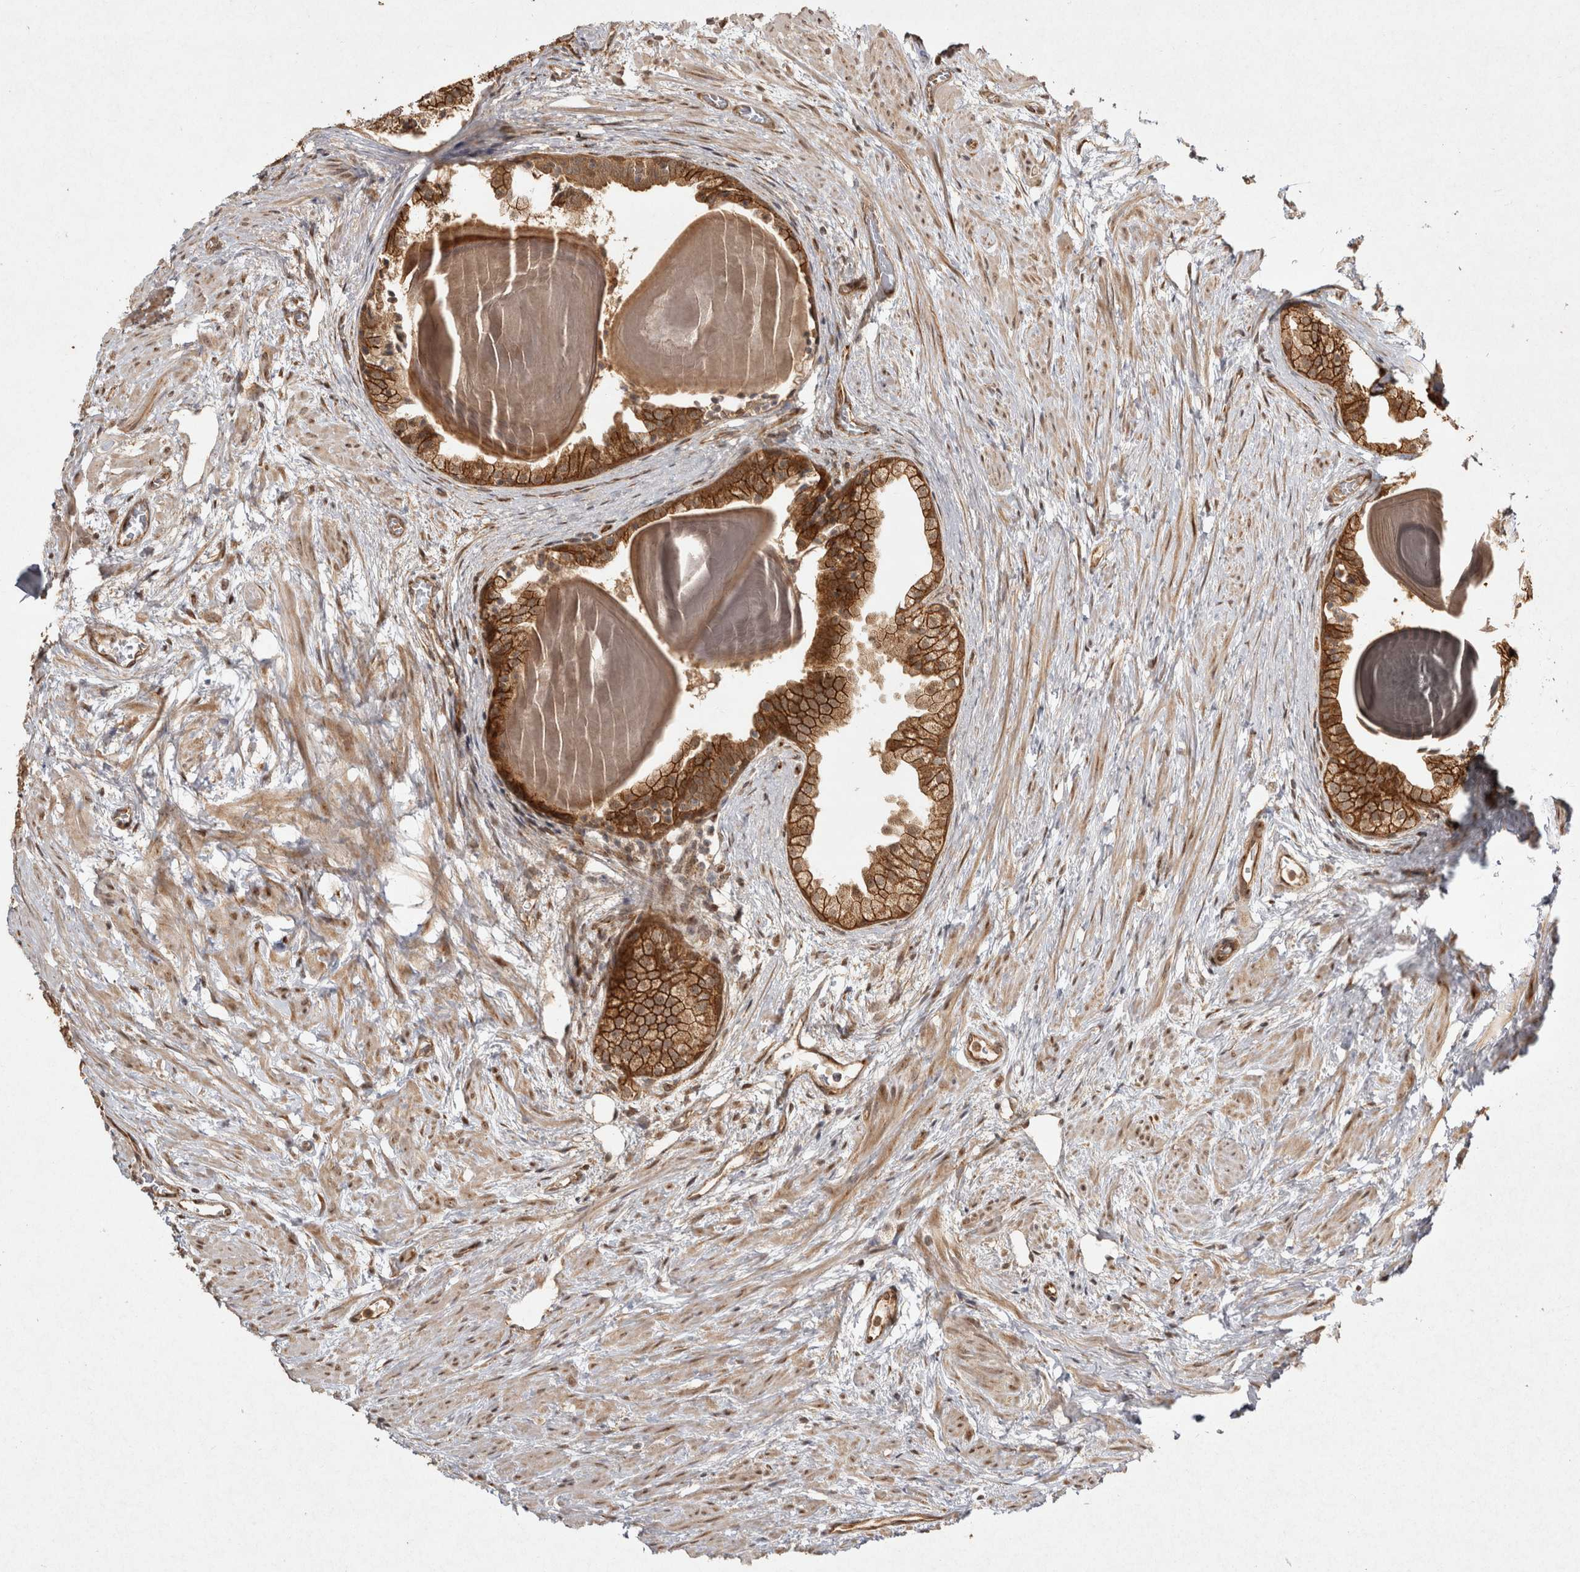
{"staining": {"intensity": "strong", "quantity": ">75%", "location": "cytoplasmic/membranous"}, "tissue": "prostate", "cell_type": "Glandular cells", "image_type": "normal", "snomed": [{"axis": "morphology", "description": "Normal tissue, NOS"}, {"axis": "topography", "description": "Prostate"}], "caption": "Glandular cells show high levels of strong cytoplasmic/membranous staining in approximately >75% of cells in benign human prostate.", "gene": "CAMSAP2", "patient": {"sex": "male", "age": 48}}